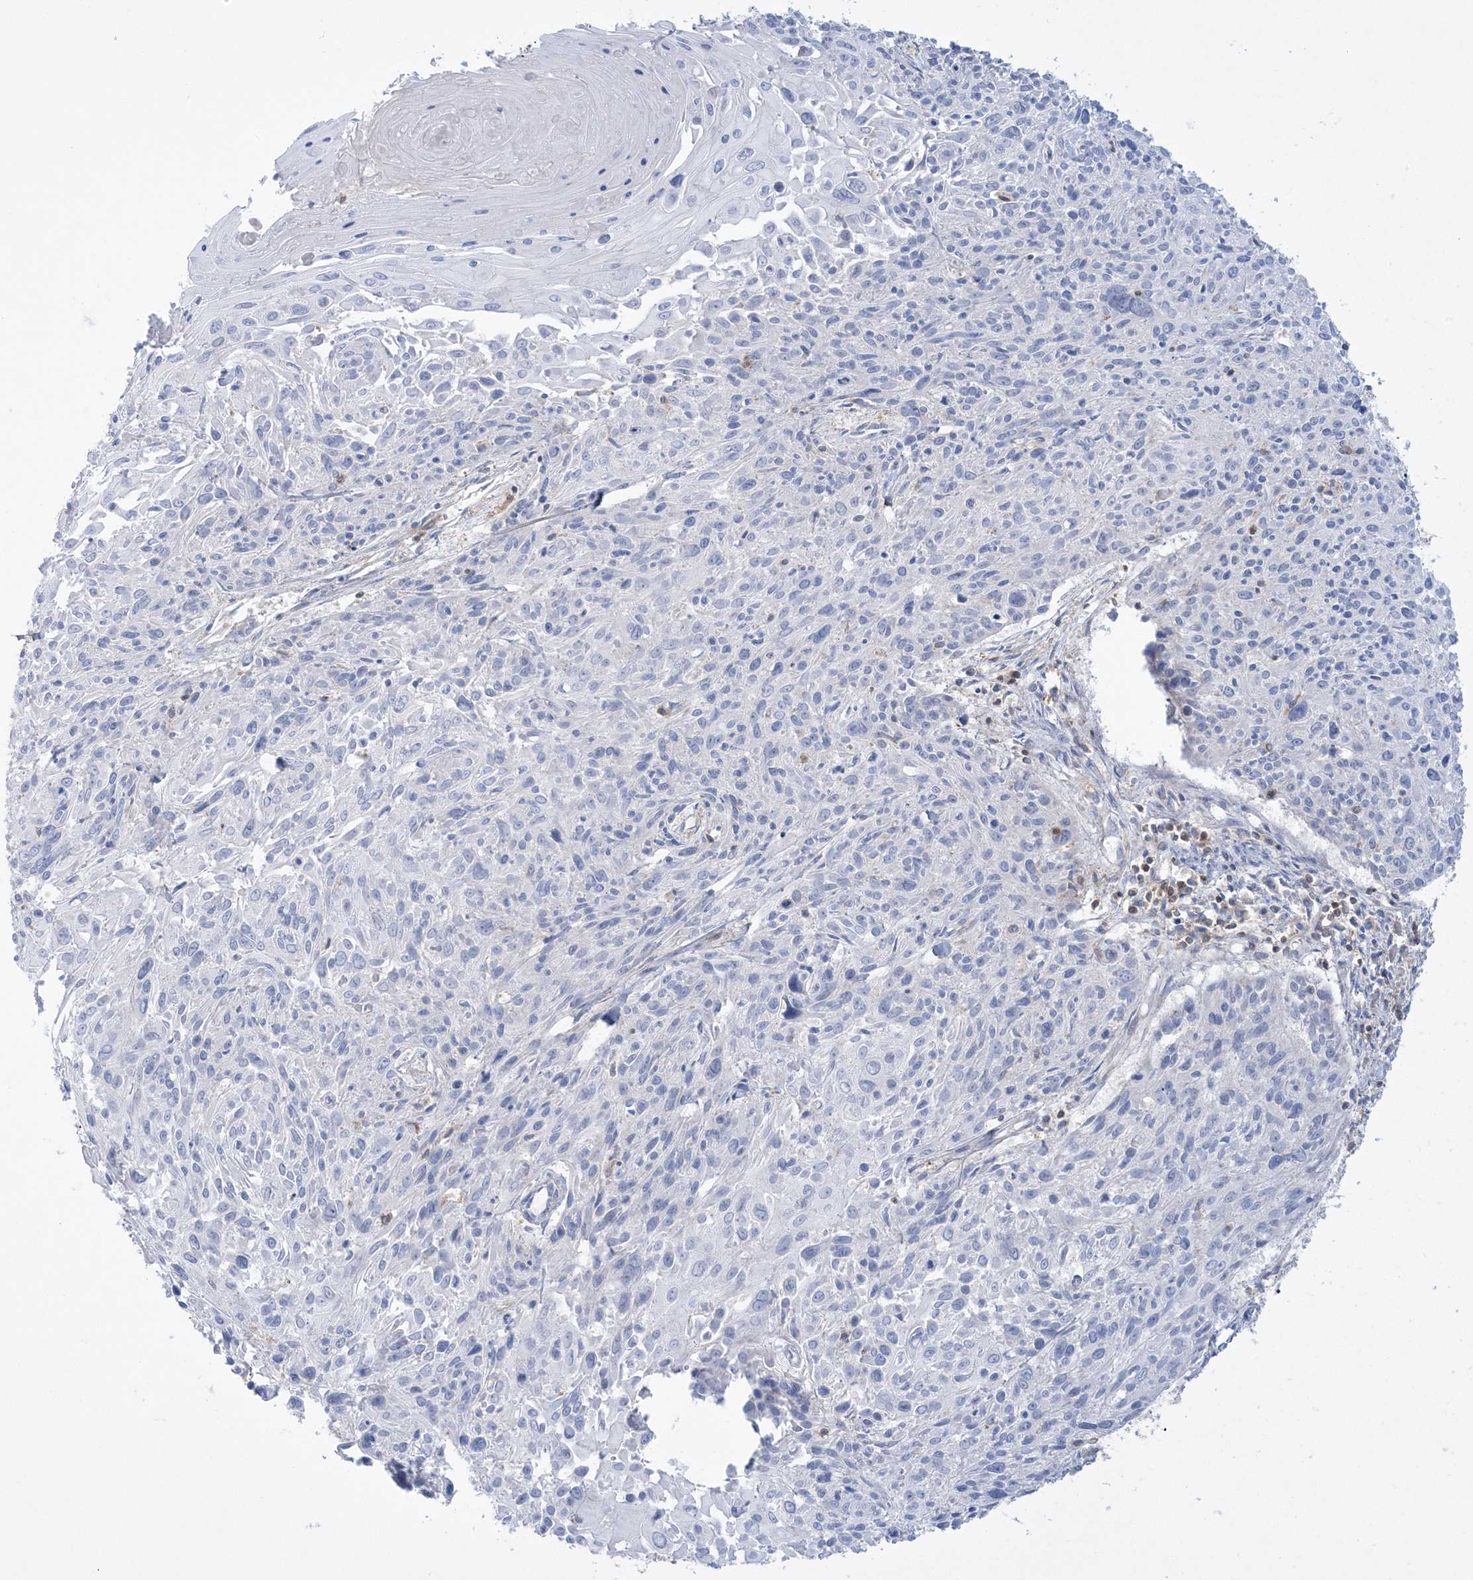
{"staining": {"intensity": "negative", "quantity": "none", "location": "none"}, "tissue": "cervical cancer", "cell_type": "Tumor cells", "image_type": "cancer", "snomed": [{"axis": "morphology", "description": "Squamous cell carcinoma, NOS"}, {"axis": "topography", "description": "Cervix"}], "caption": "The micrograph demonstrates no staining of tumor cells in cervical cancer.", "gene": "ARHGAP30", "patient": {"sex": "female", "age": 51}}